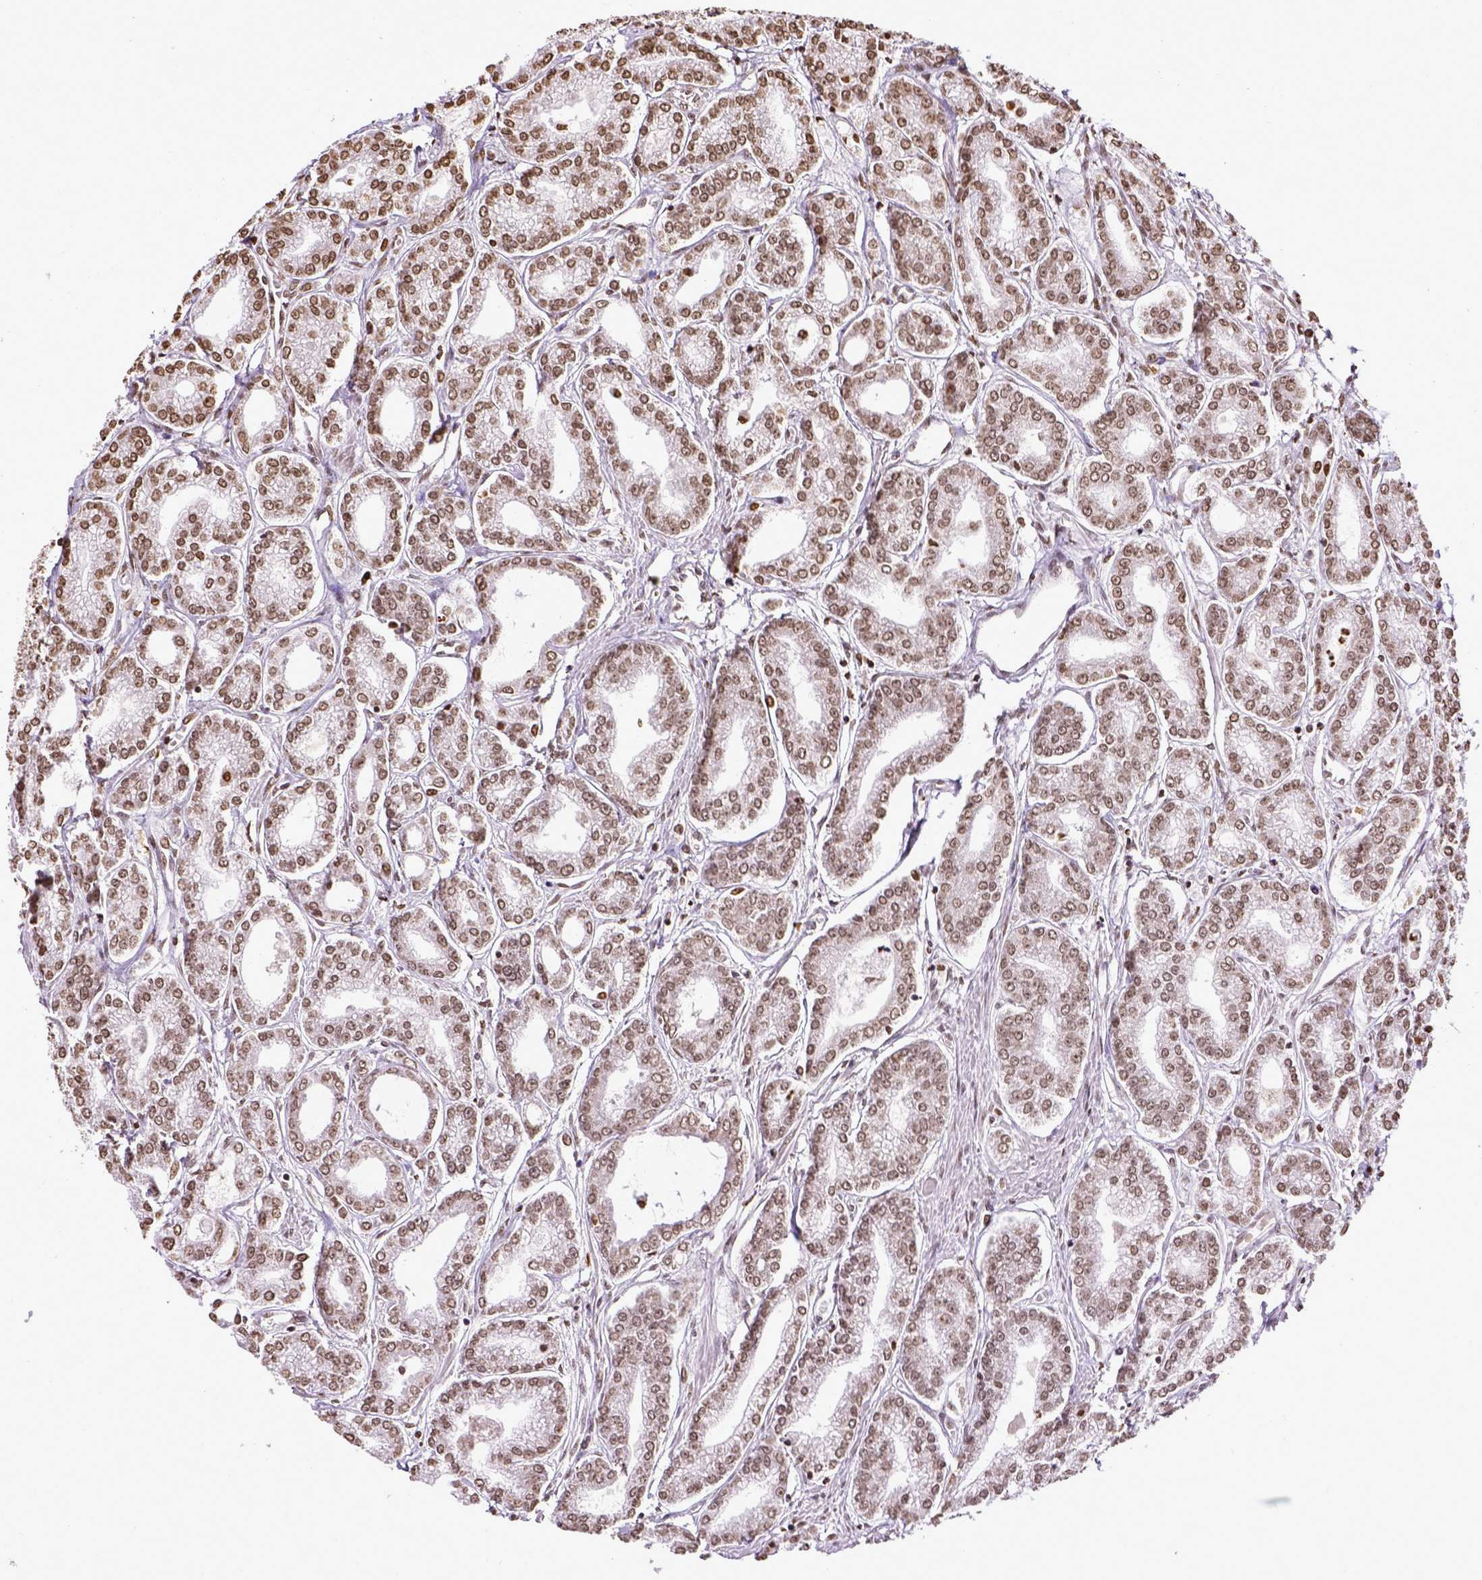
{"staining": {"intensity": "moderate", "quantity": ">75%", "location": "nuclear"}, "tissue": "prostate cancer", "cell_type": "Tumor cells", "image_type": "cancer", "snomed": [{"axis": "morphology", "description": "Adenocarcinoma, NOS"}, {"axis": "topography", "description": "Prostate"}], "caption": "Immunohistochemistry (IHC) image of human prostate cancer (adenocarcinoma) stained for a protein (brown), which exhibits medium levels of moderate nuclear positivity in approximately >75% of tumor cells.", "gene": "ZNF75D", "patient": {"sex": "male", "age": 71}}